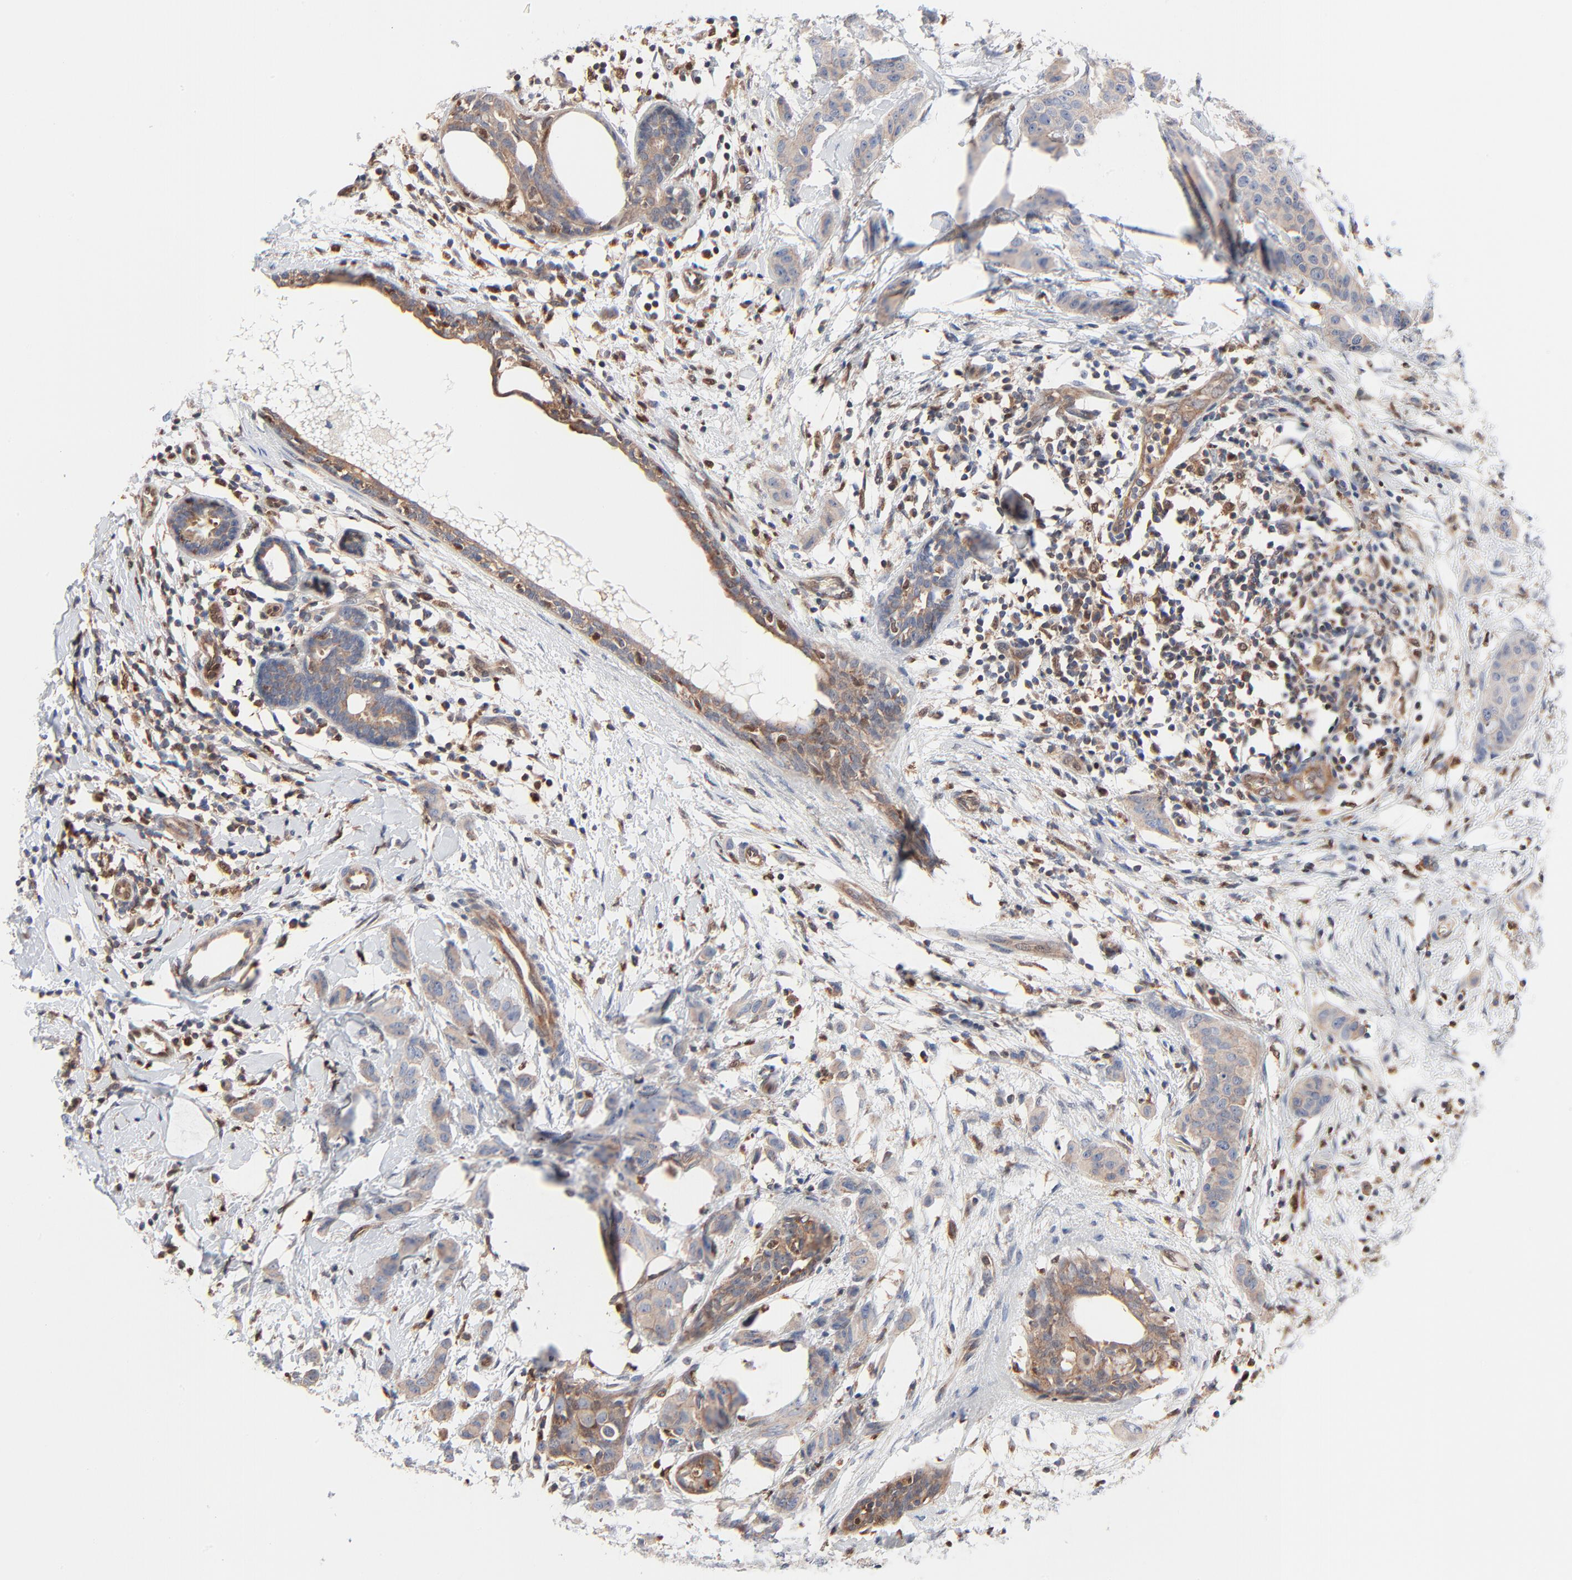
{"staining": {"intensity": "negative", "quantity": "none", "location": "none"}, "tissue": "breast cancer", "cell_type": "Tumor cells", "image_type": "cancer", "snomed": [{"axis": "morphology", "description": "Duct carcinoma"}, {"axis": "topography", "description": "Breast"}], "caption": "This is a histopathology image of immunohistochemistry staining of breast cancer, which shows no expression in tumor cells.", "gene": "ARHGEF6", "patient": {"sex": "female", "age": 40}}